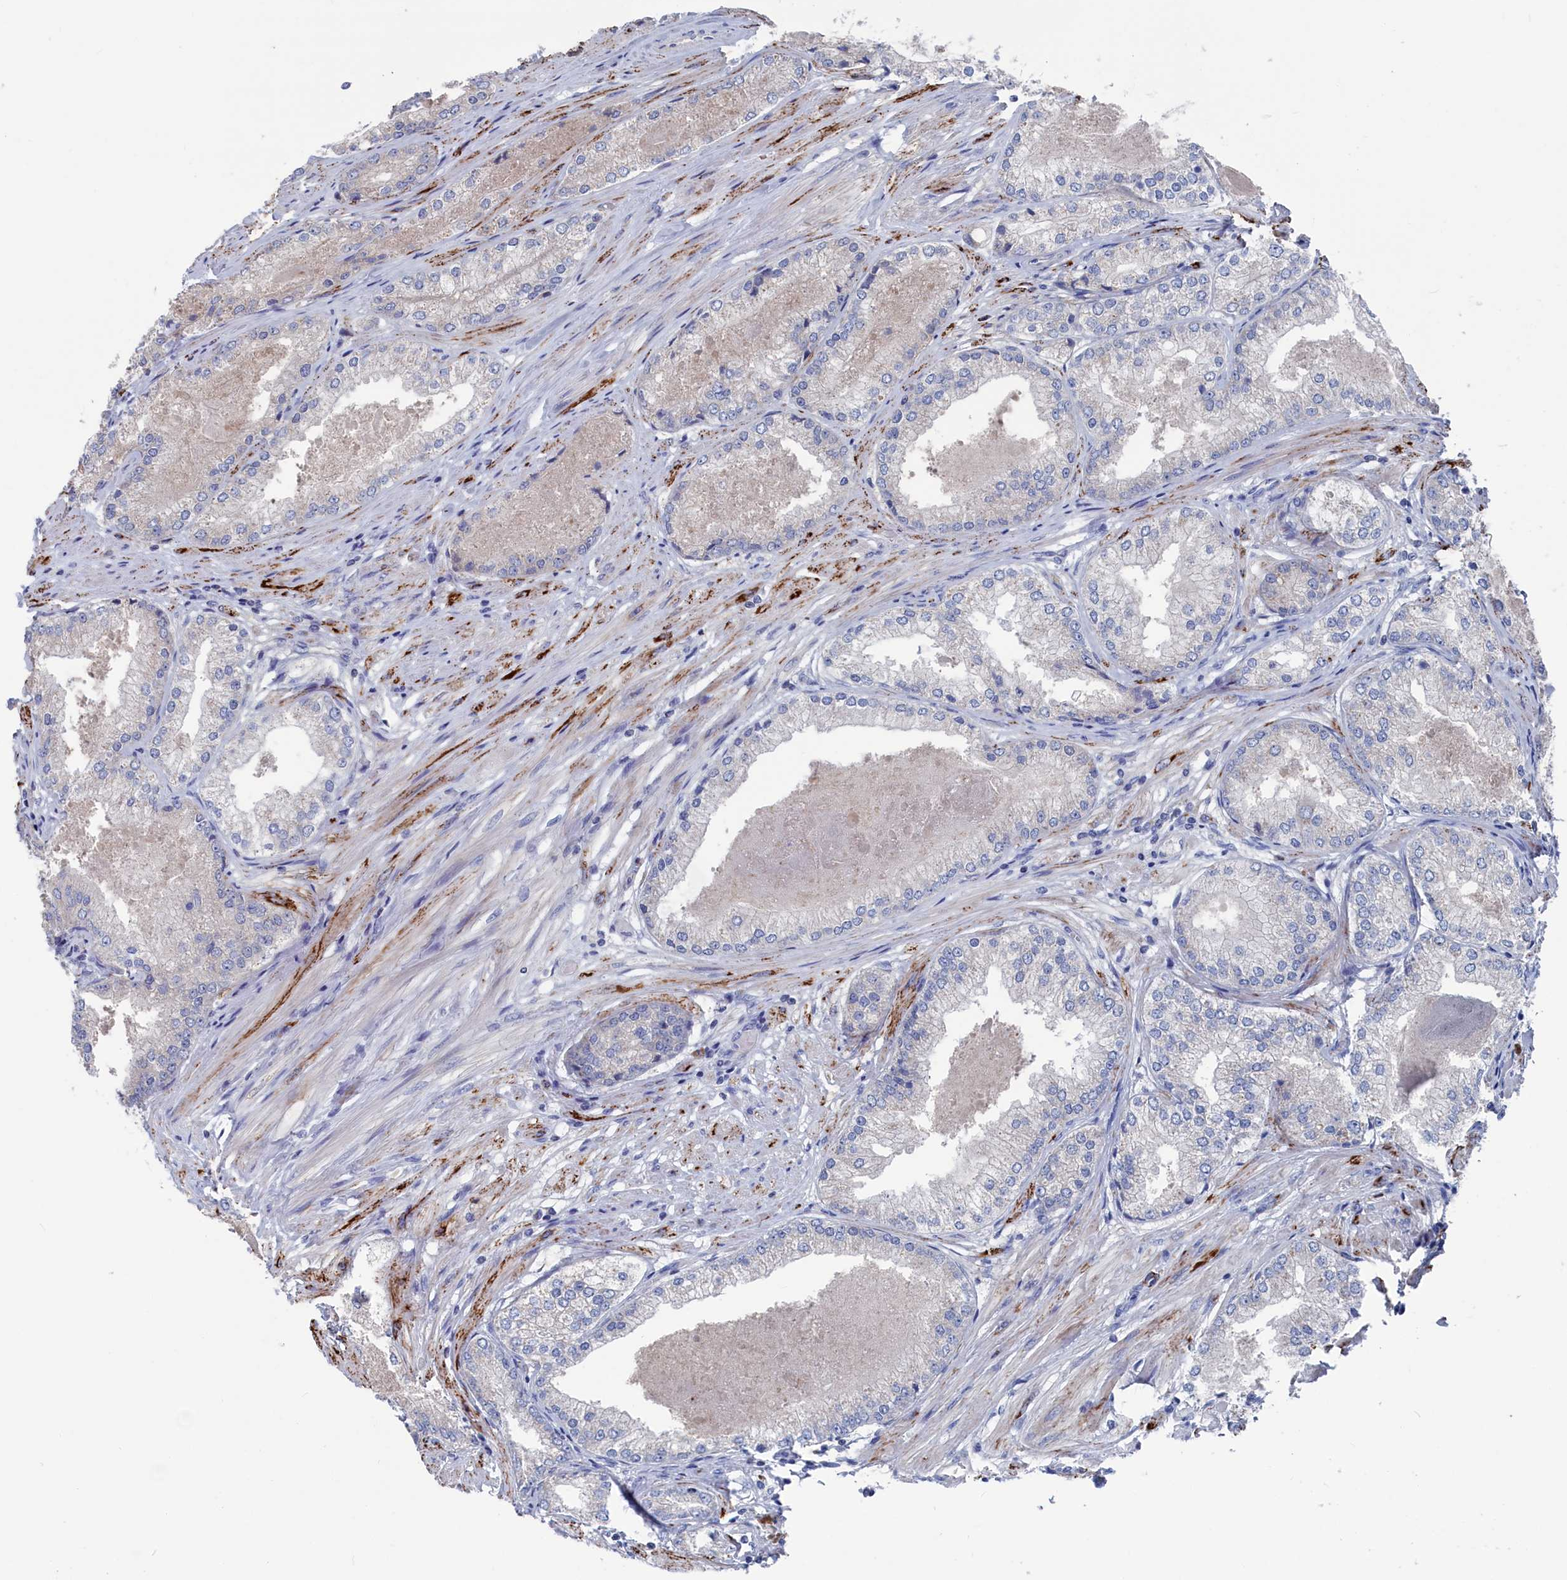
{"staining": {"intensity": "weak", "quantity": "<25%", "location": "cytoplasmic/membranous"}, "tissue": "prostate cancer", "cell_type": "Tumor cells", "image_type": "cancer", "snomed": [{"axis": "morphology", "description": "Adenocarcinoma, Low grade"}, {"axis": "topography", "description": "Prostate"}], "caption": "Tumor cells show no significant protein expression in prostate adenocarcinoma (low-grade).", "gene": "CEND1", "patient": {"sex": "male", "age": 68}}